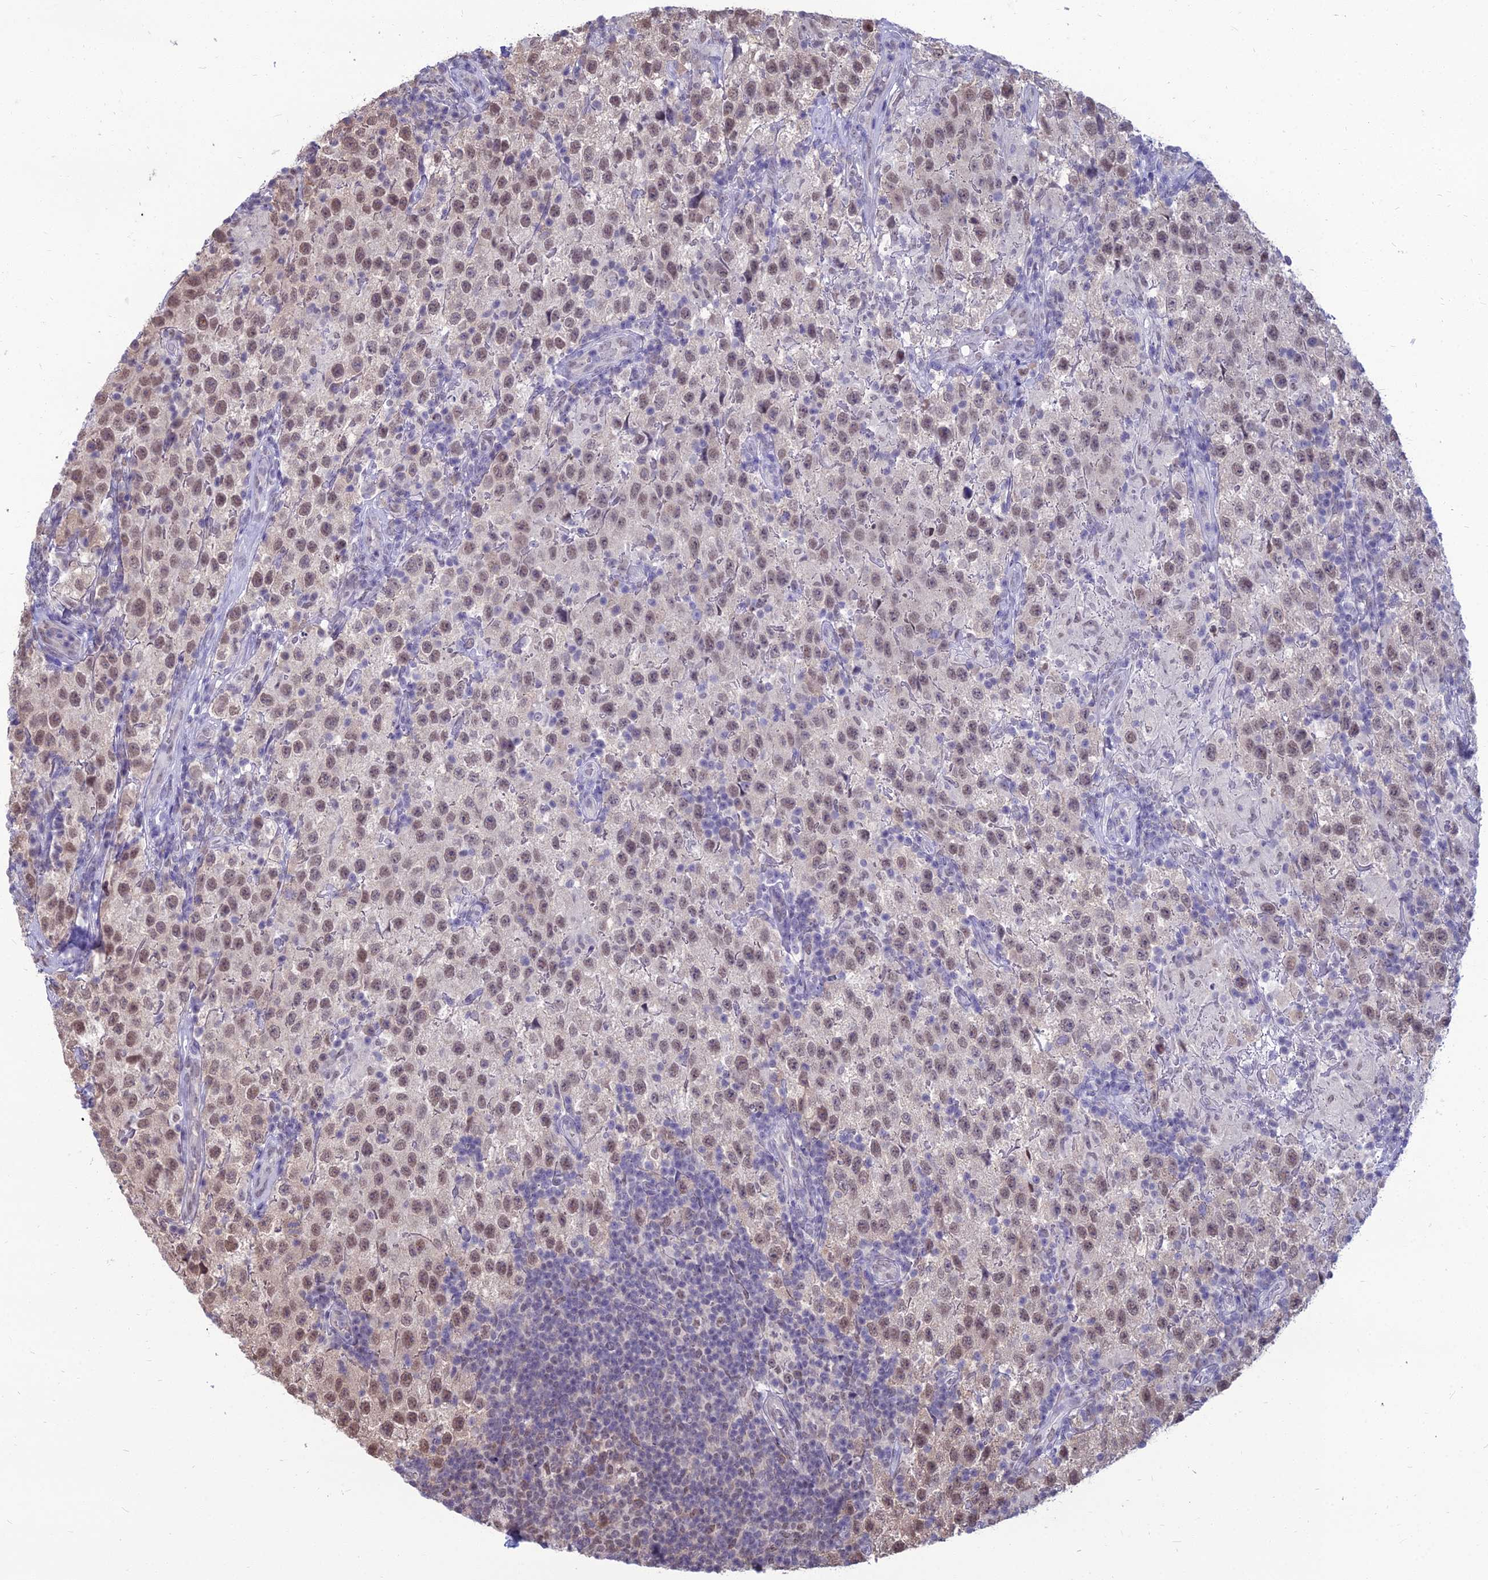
{"staining": {"intensity": "weak", "quantity": ">75%", "location": "nuclear"}, "tissue": "testis cancer", "cell_type": "Tumor cells", "image_type": "cancer", "snomed": [{"axis": "morphology", "description": "Seminoma, NOS"}, {"axis": "morphology", "description": "Carcinoma, Embryonal, NOS"}, {"axis": "topography", "description": "Testis"}], "caption": "Testis cancer (embryonal carcinoma) stained with a brown dye displays weak nuclear positive positivity in approximately >75% of tumor cells.", "gene": "SRSF7", "patient": {"sex": "male", "age": 41}}